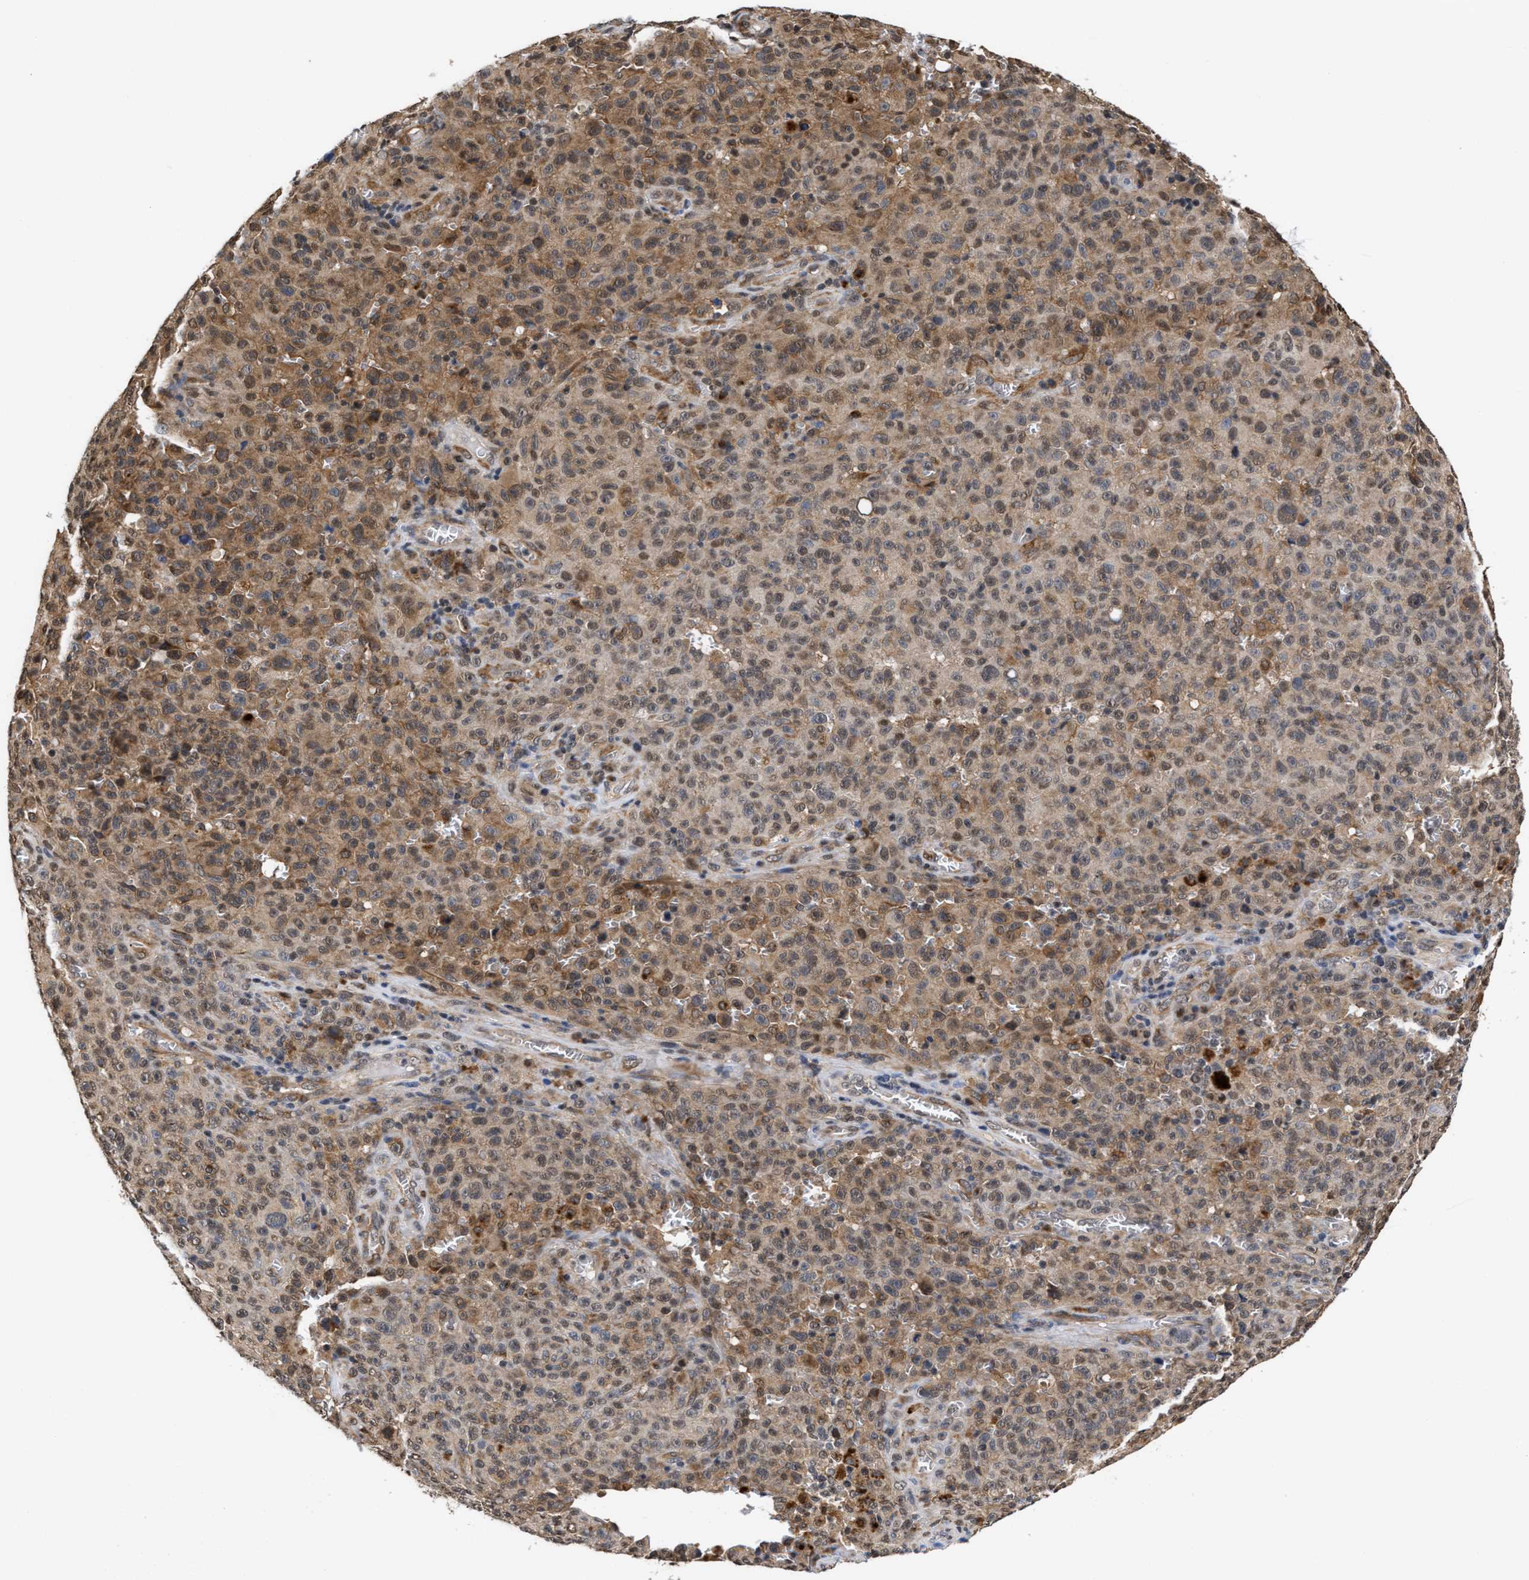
{"staining": {"intensity": "moderate", "quantity": "25%-75%", "location": "cytoplasmic/membranous"}, "tissue": "melanoma", "cell_type": "Tumor cells", "image_type": "cancer", "snomed": [{"axis": "morphology", "description": "Malignant melanoma, NOS"}, {"axis": "topography", "description": "Skin"}], "caption": "Immunohistochemical staining of melanoma shows moderate cytoplasmic/membranous protein staining in approximately 25%-75% of tumor cells.", "gene": "CLIP2", "patient": {"sex": "female", "age": 82}}